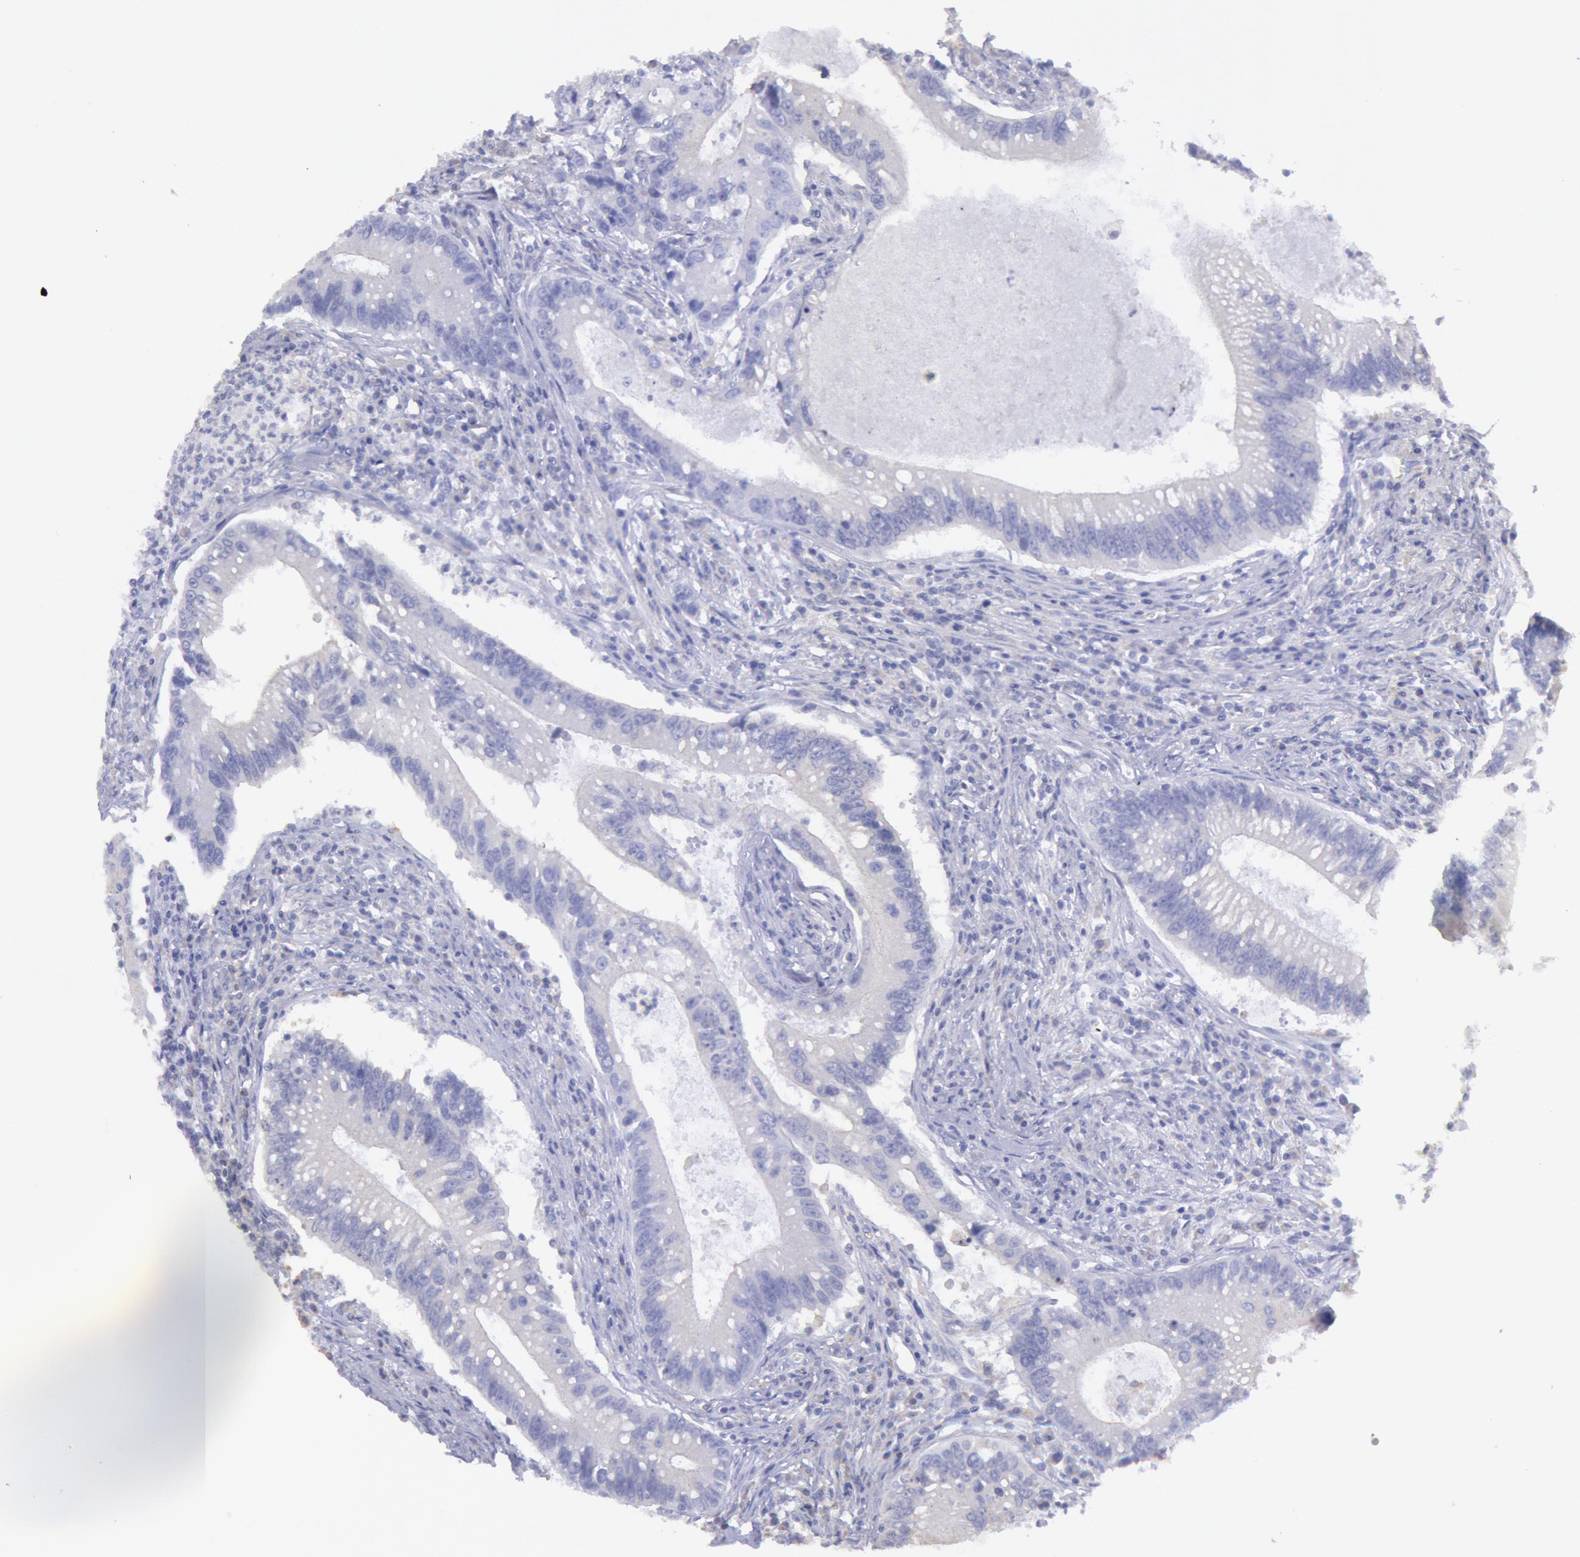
{"staining": {"intensity": "negative", "quantity": "none", "location": "none"}, "tissue": "colorectal cancer", "cell_type": "Tumor cells", "image_type": "cancer", "snomed": [{"axis": "morphology", "description": "Adenocarcinoma, NOS"}, {"axis": "topography", "description": "Rectum"}], "caption": "There is no significant positivity in tumor cells of colorectal cancer.", "gene": "MYH7", "patient": {"sex": "female", "age": 81}}